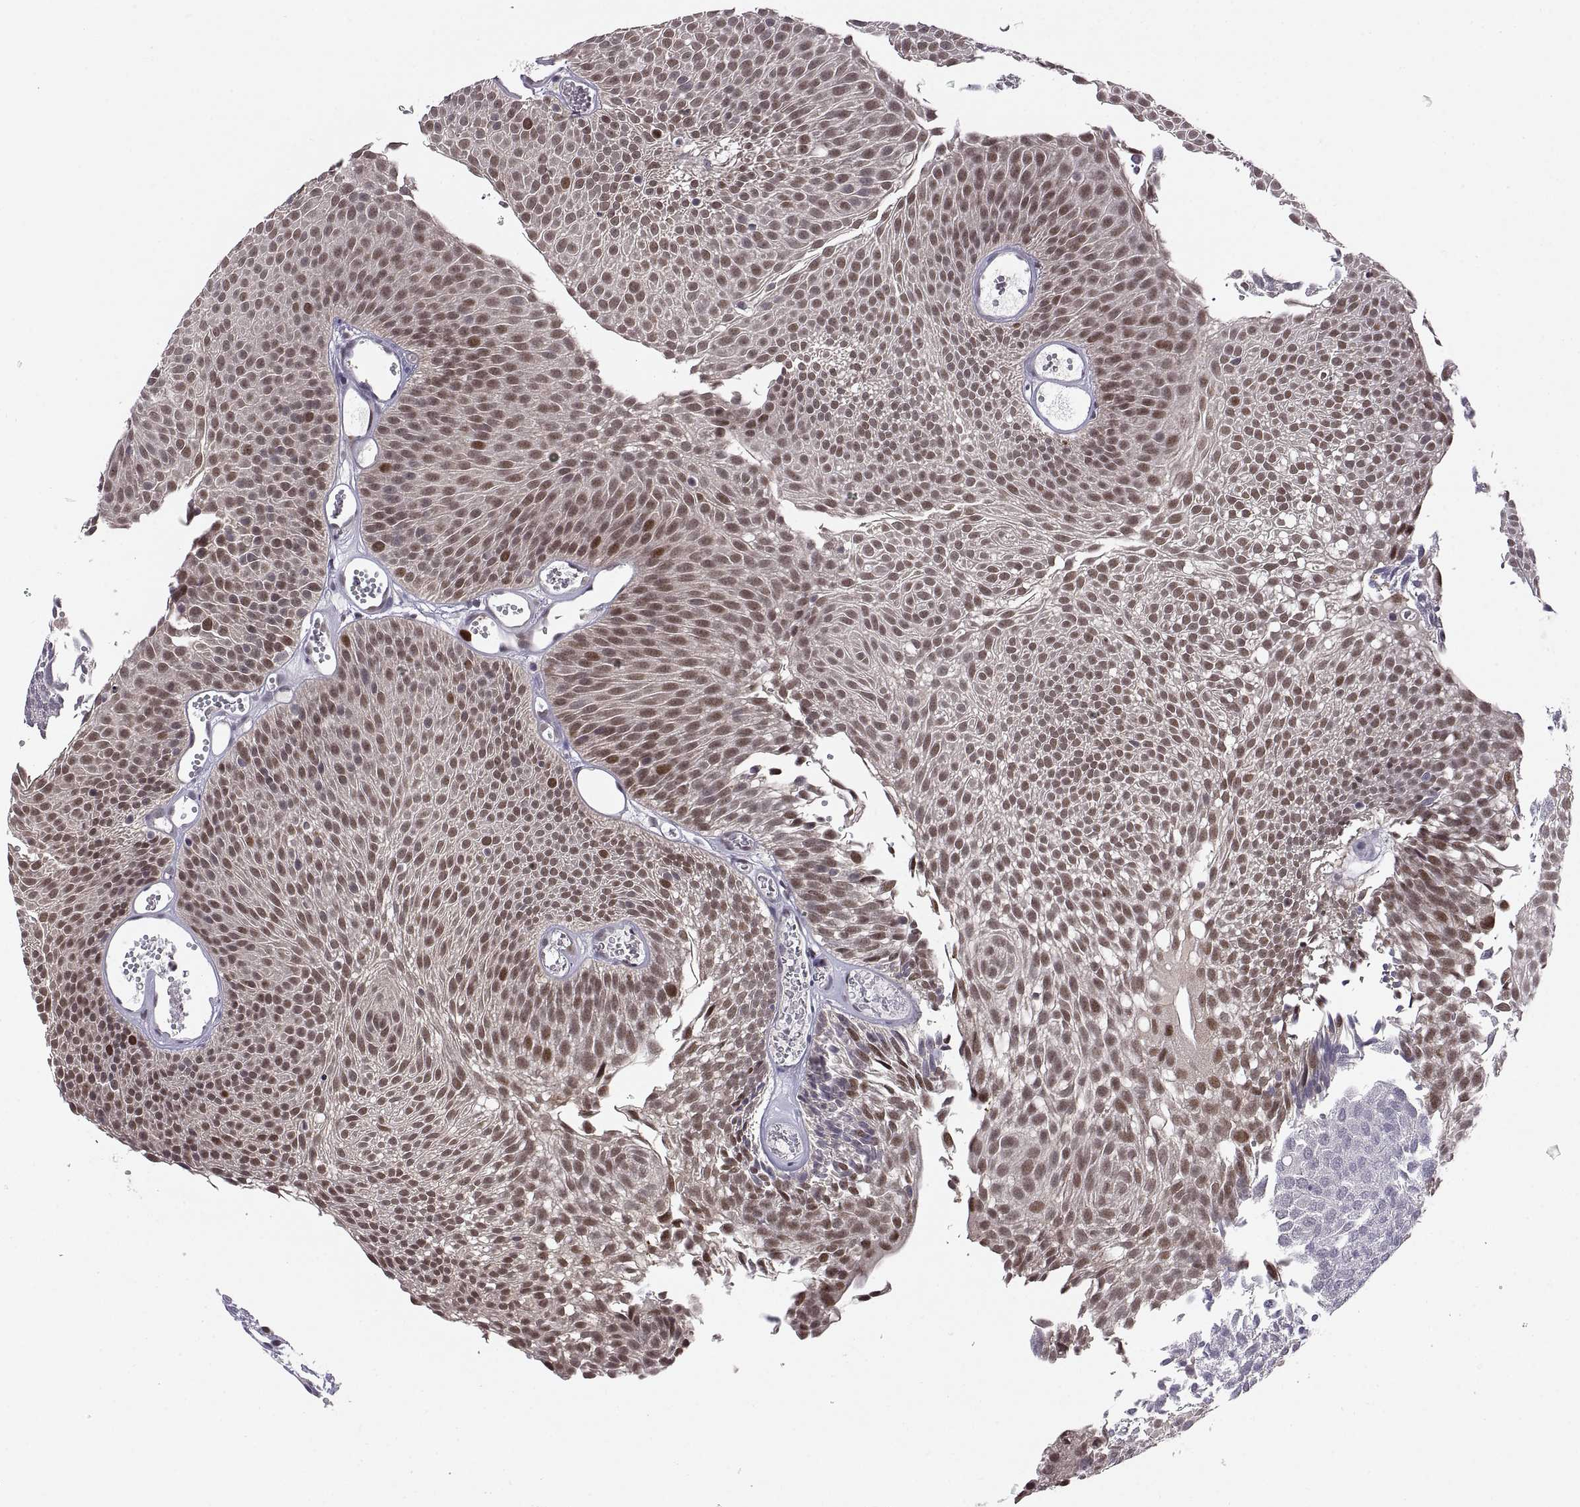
{"staining": {"intensity": "weak", "quantity": ">75%", "location": "nuclear"}, "tissue": "urothelial cancer", "cell_type": "Tumor cells", "image_type": "cancer", "snomed": [{"axis": "morphology", "description": "Urothelial carcinoma, Low grade"}, {"axis": "topography", "description": "Urinary bladder"}], "caption": "Immunohistochemical staining of low-grade urothelial carcinoma reveals low levels of weak nuclear protein positivity in approximately >75% of tumor cells. (DAB = brown stain, brightfield microscopy at high magnification).", "gene": "CHFR", "patient": {"sex": "male", "age": 52}}